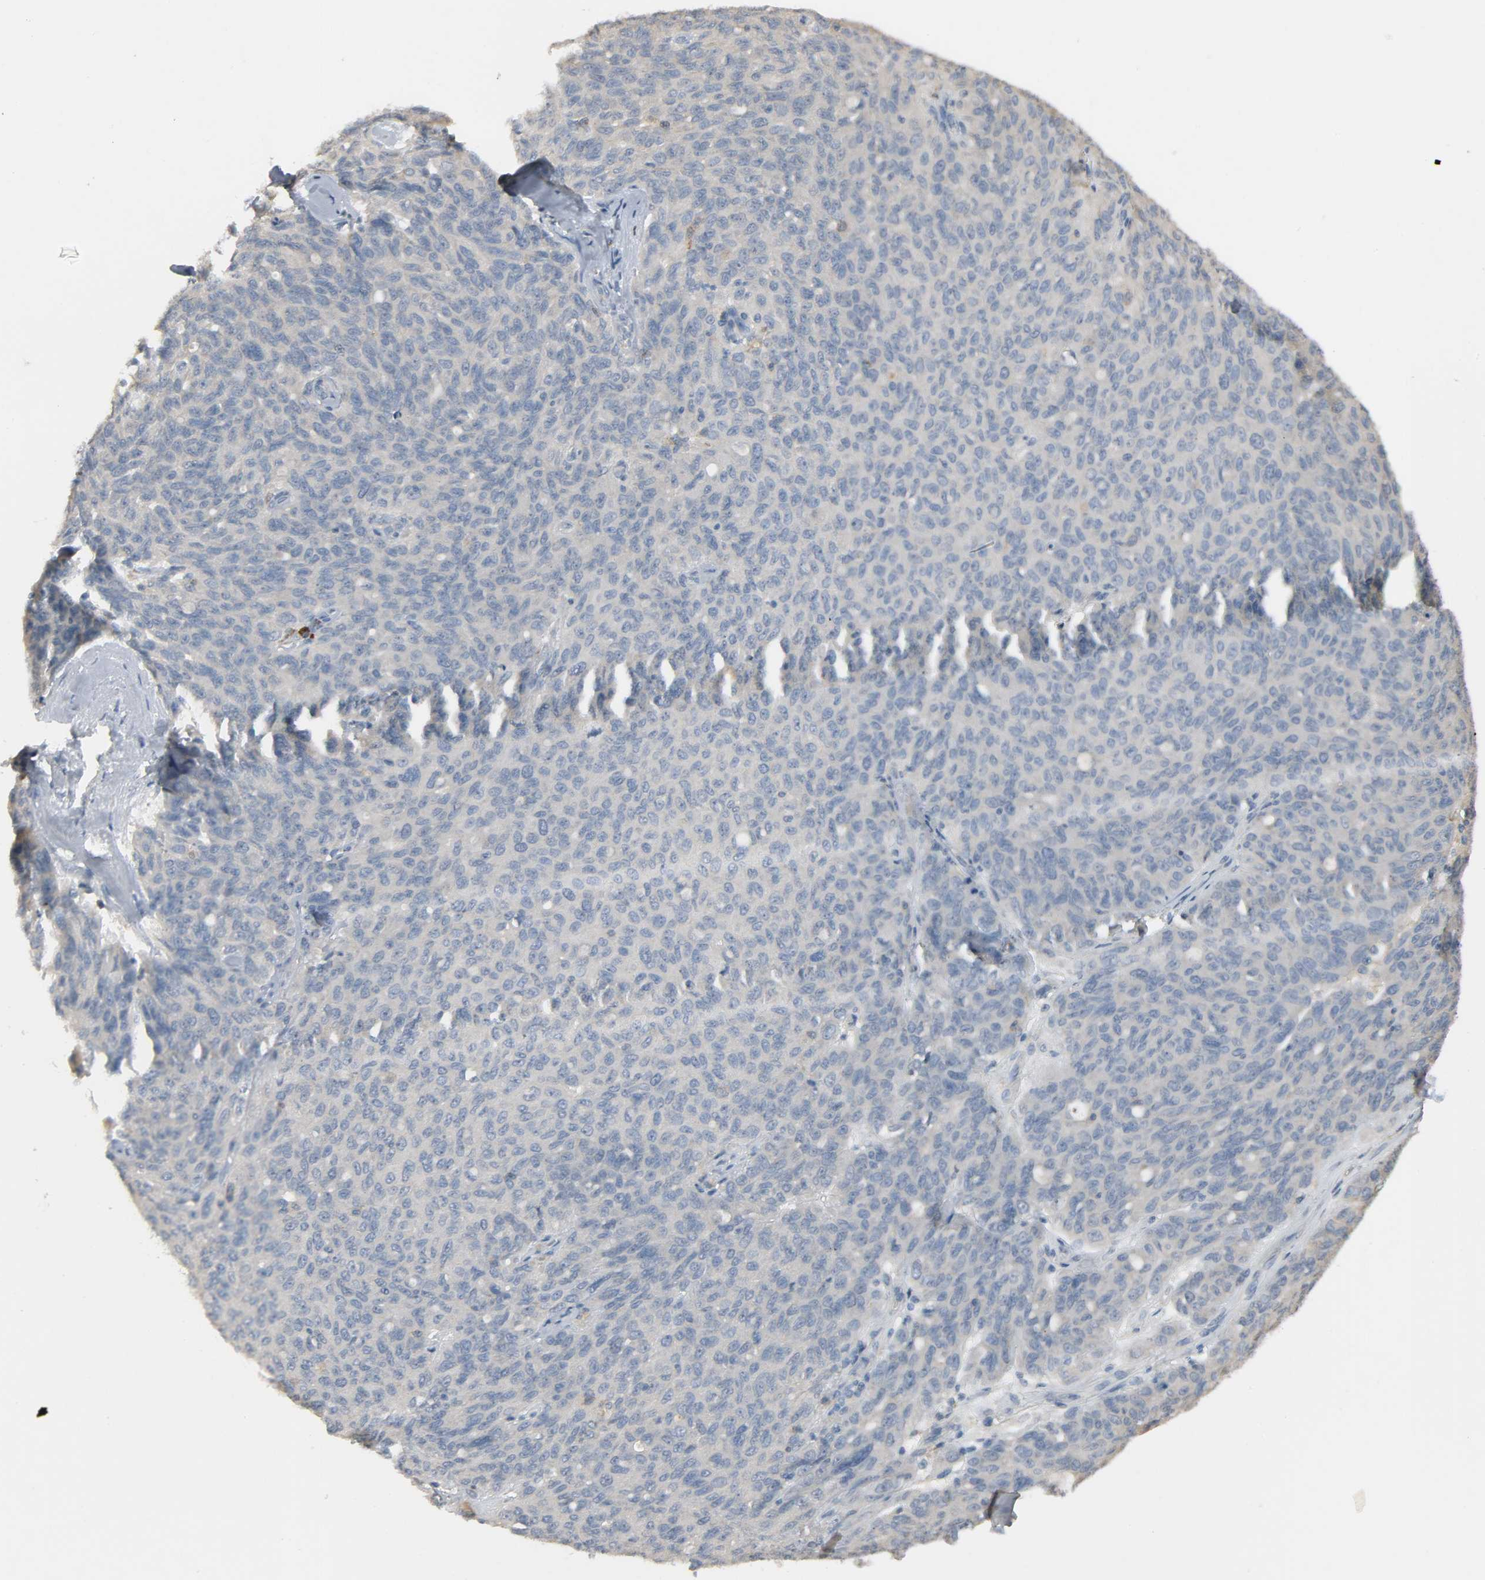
{"staining": {"intensity": "negative", "quantity": "none", "location": "none"}, "tissue": "ovarian cancer", "cell_type": "Tumor cells", "image_type": "cancer", "snomed": [{"axis": "morphology", "description": "Carcinoma, endometroid"}, {"axis": "topography", "description": "Ovary"}], "caption": "Immunohistochemistry (IHC) image of neoplastic tissue: human ovarian cancer stained with DAB shows no significant protein staining in tumor cells. (Immunohistochemistry (IHC), brightfield microscopy, high magnification).", "gene": "CD4", "patient": {"sex": "female", "age": 60}}